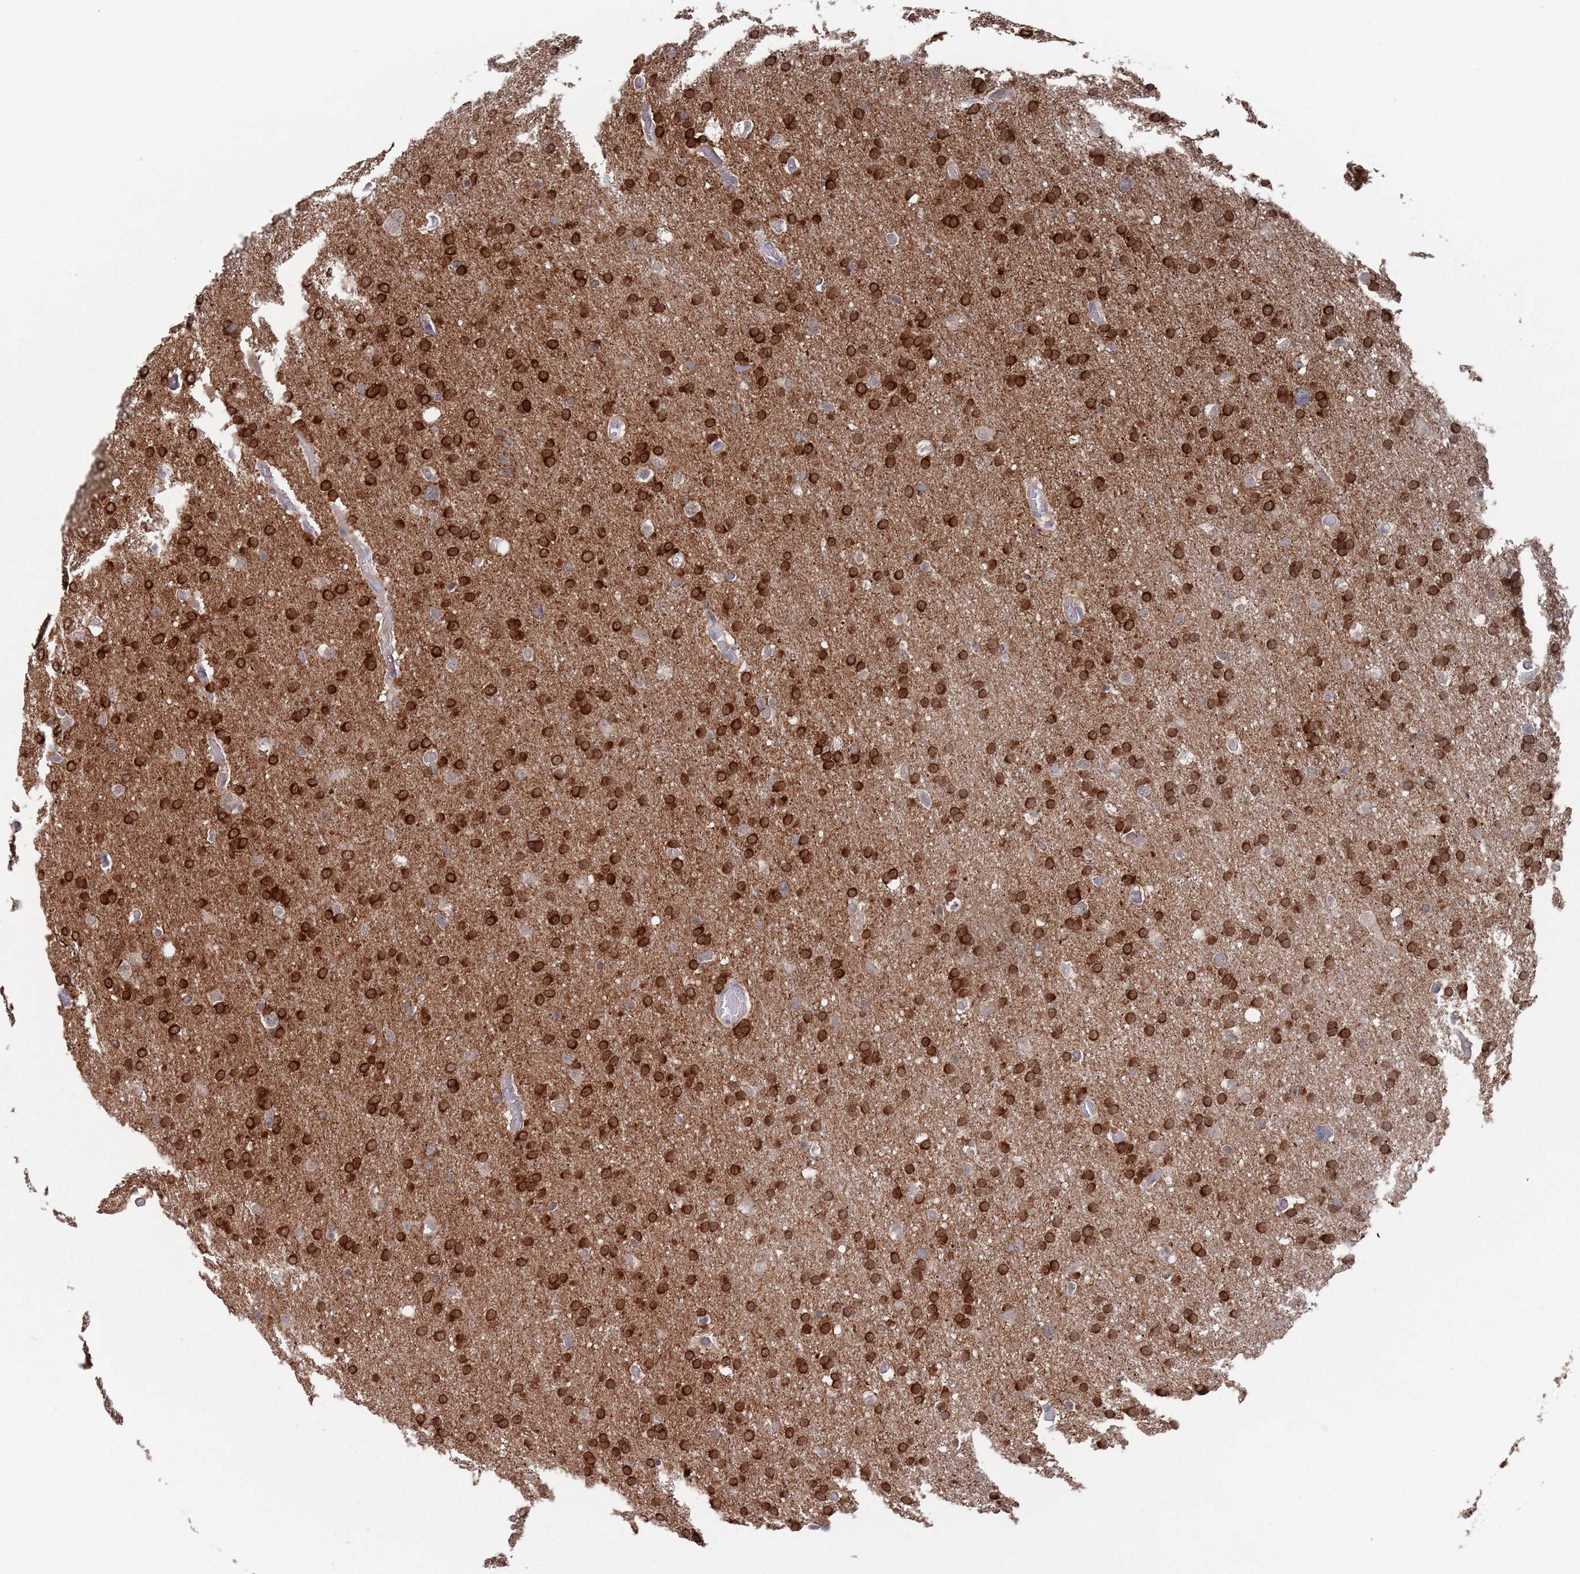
{"staining": {"intensity": "strong", "quantity": ">75%", "location": "cytoplasmic/membranous"}, "tissue": "glioma", "cell_type": "Tumor cells", "image_type": "cancer", "snomed": [{"axis": "morphology", "description": "Glioma, malignant, High grade"}, {"axis": "topography", "description": "Cerebral cortex"}], "caption": "The histopathology image shows a brown stain indicating the presence of a protein in the cytoplasmic/membranous of tumor cells in malignant glioma (high-grade).", "gene": "DGKD", "patient": {"sex": "female", "age": 36}}